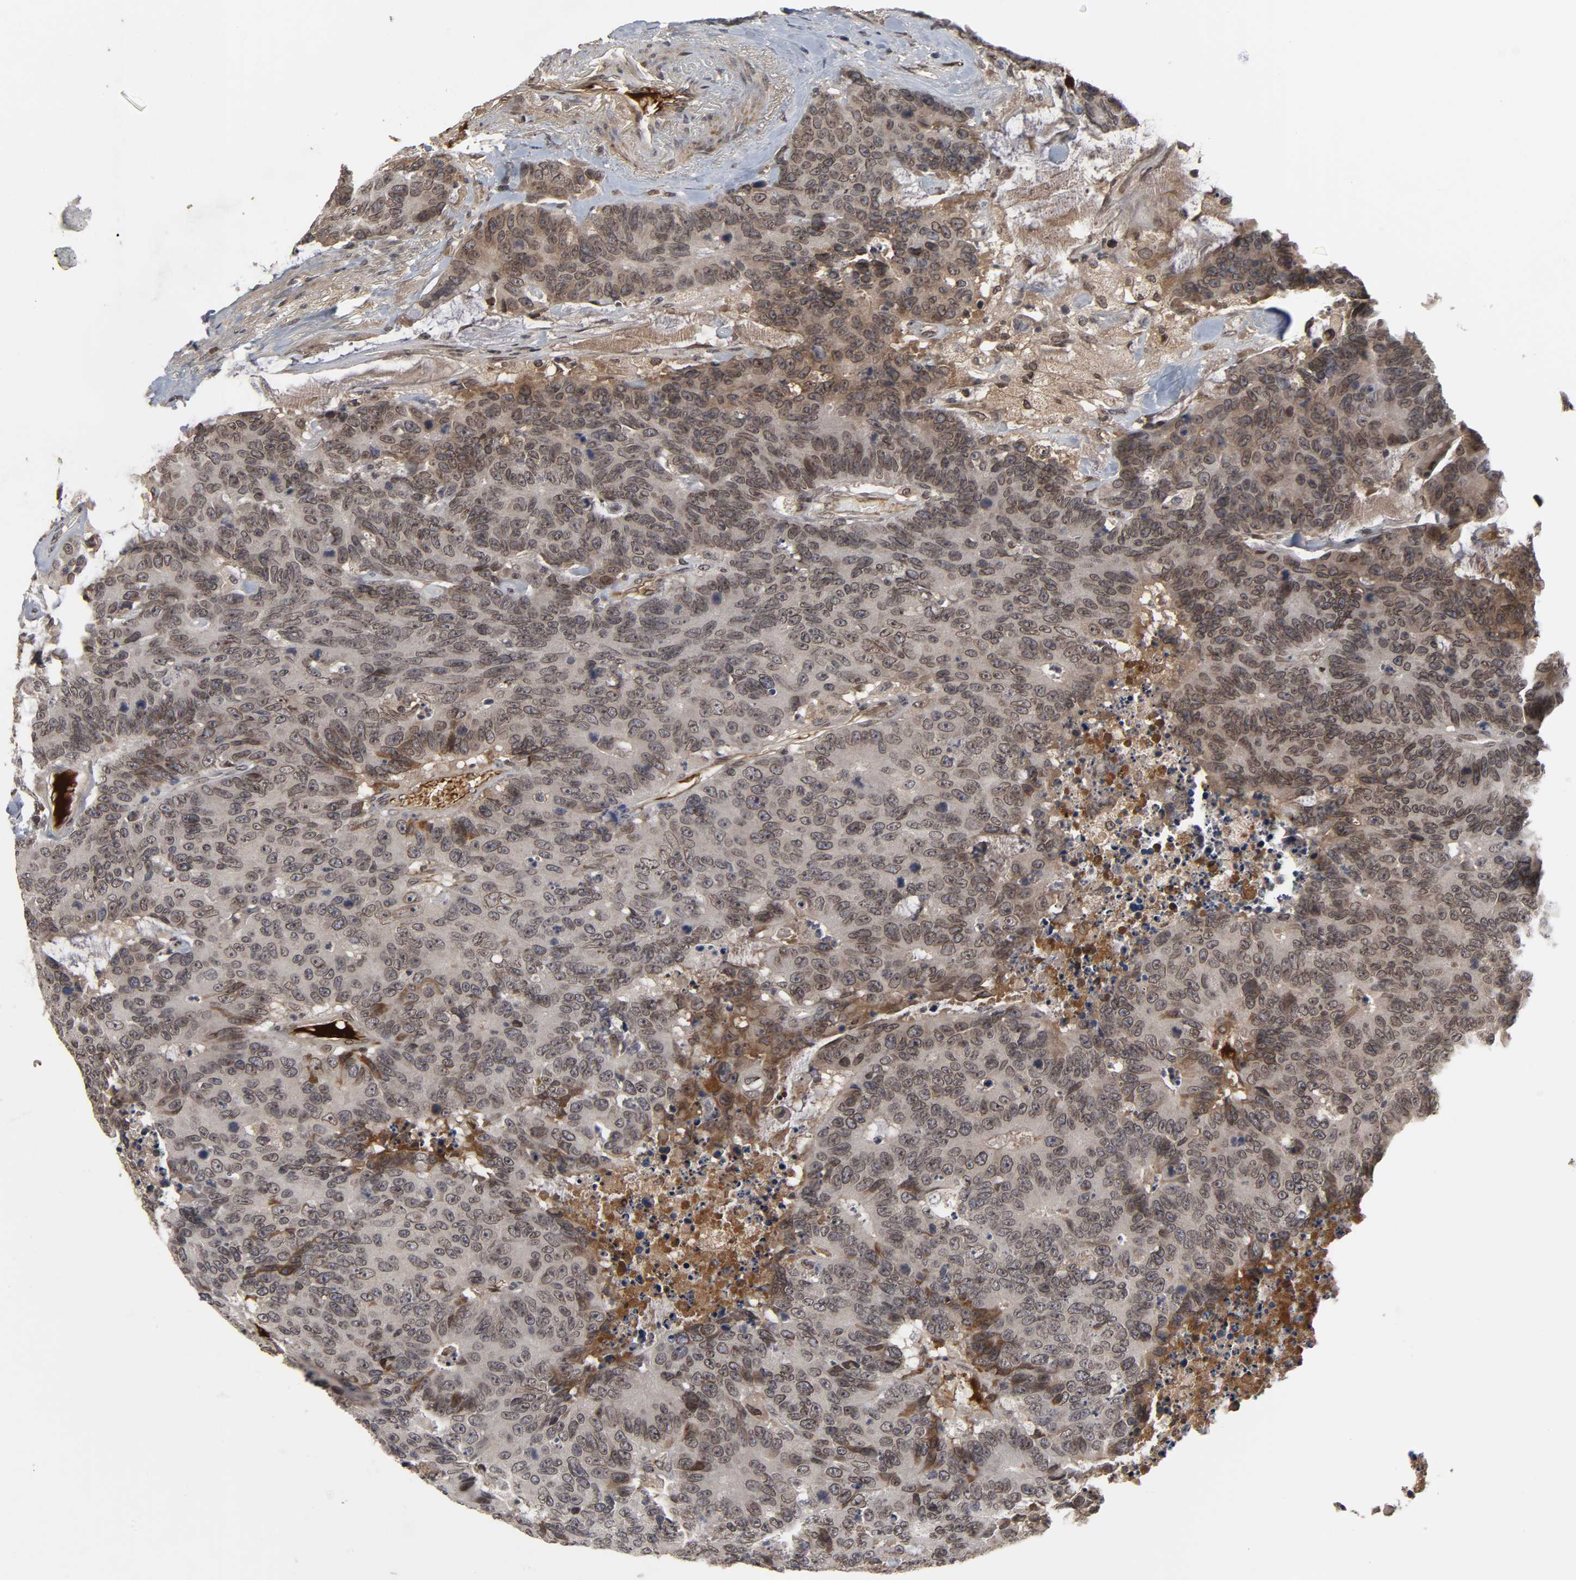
{"staining": {"intensity": "moderate", "quantity": ">75%", "location": "cytoplasmic/membranous,nuclear"}, "tissue": "colorectal cancer", "cell_type": "Tumor cells", "image_type": "cancer", "snomed": [{"axis": "morphology", "description": "Adenocarcinoma, NOS"}, {"axis": "topography", "description": "Colon"}], "caption": "Immunohistochemical staining of human colorectal cancer (adenocarcinoma) displays medium levels of moderate cytoplasmic/membranous and nuclear protein expression in about >75% of tumor cells.", "gene": "CPN2", "patient": {"sex": "female", "age": 86}}